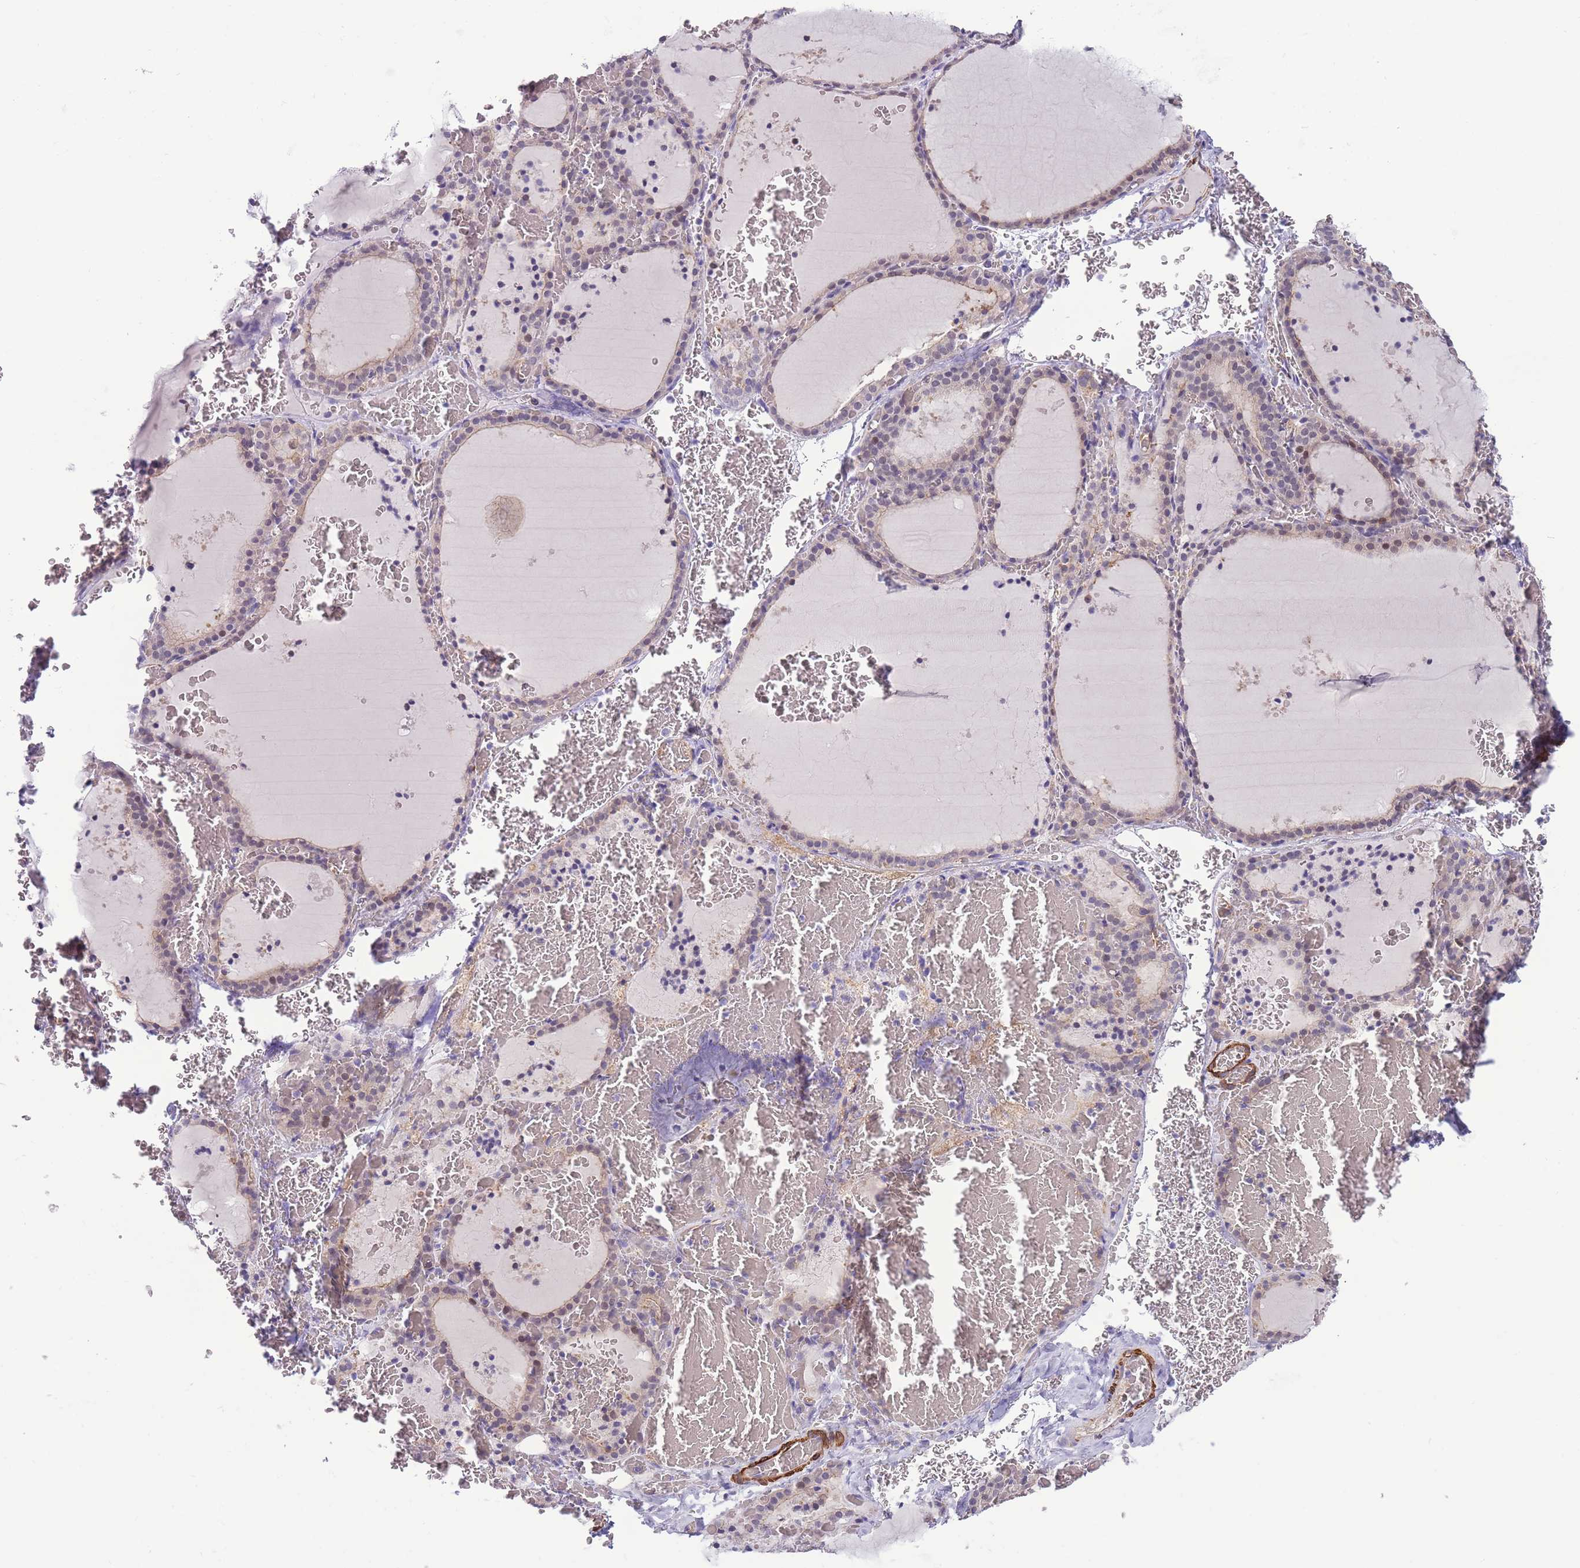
{"staining": {"intensity": "weak", "quantity": "25%-75%", "location": "cytoplasmic/membranous"}, "tissue": "thyroid gland", "cell_type": "Glandular cells", "image_type": "normal", "snomed": [{"axis": "morphology", "description": "Normal tissue, NOS"}, {"axis": "topography", "description": "Thyroid gland"}], "caption": "Benign thyroid gland demonstrates weak cytoplasmic/membranous positivity in about 25%-75% of glandular cells, visualized by immunohistochemistry.", "gene": "FAM124A", "patient": {"sex": "female", "age": 39}}